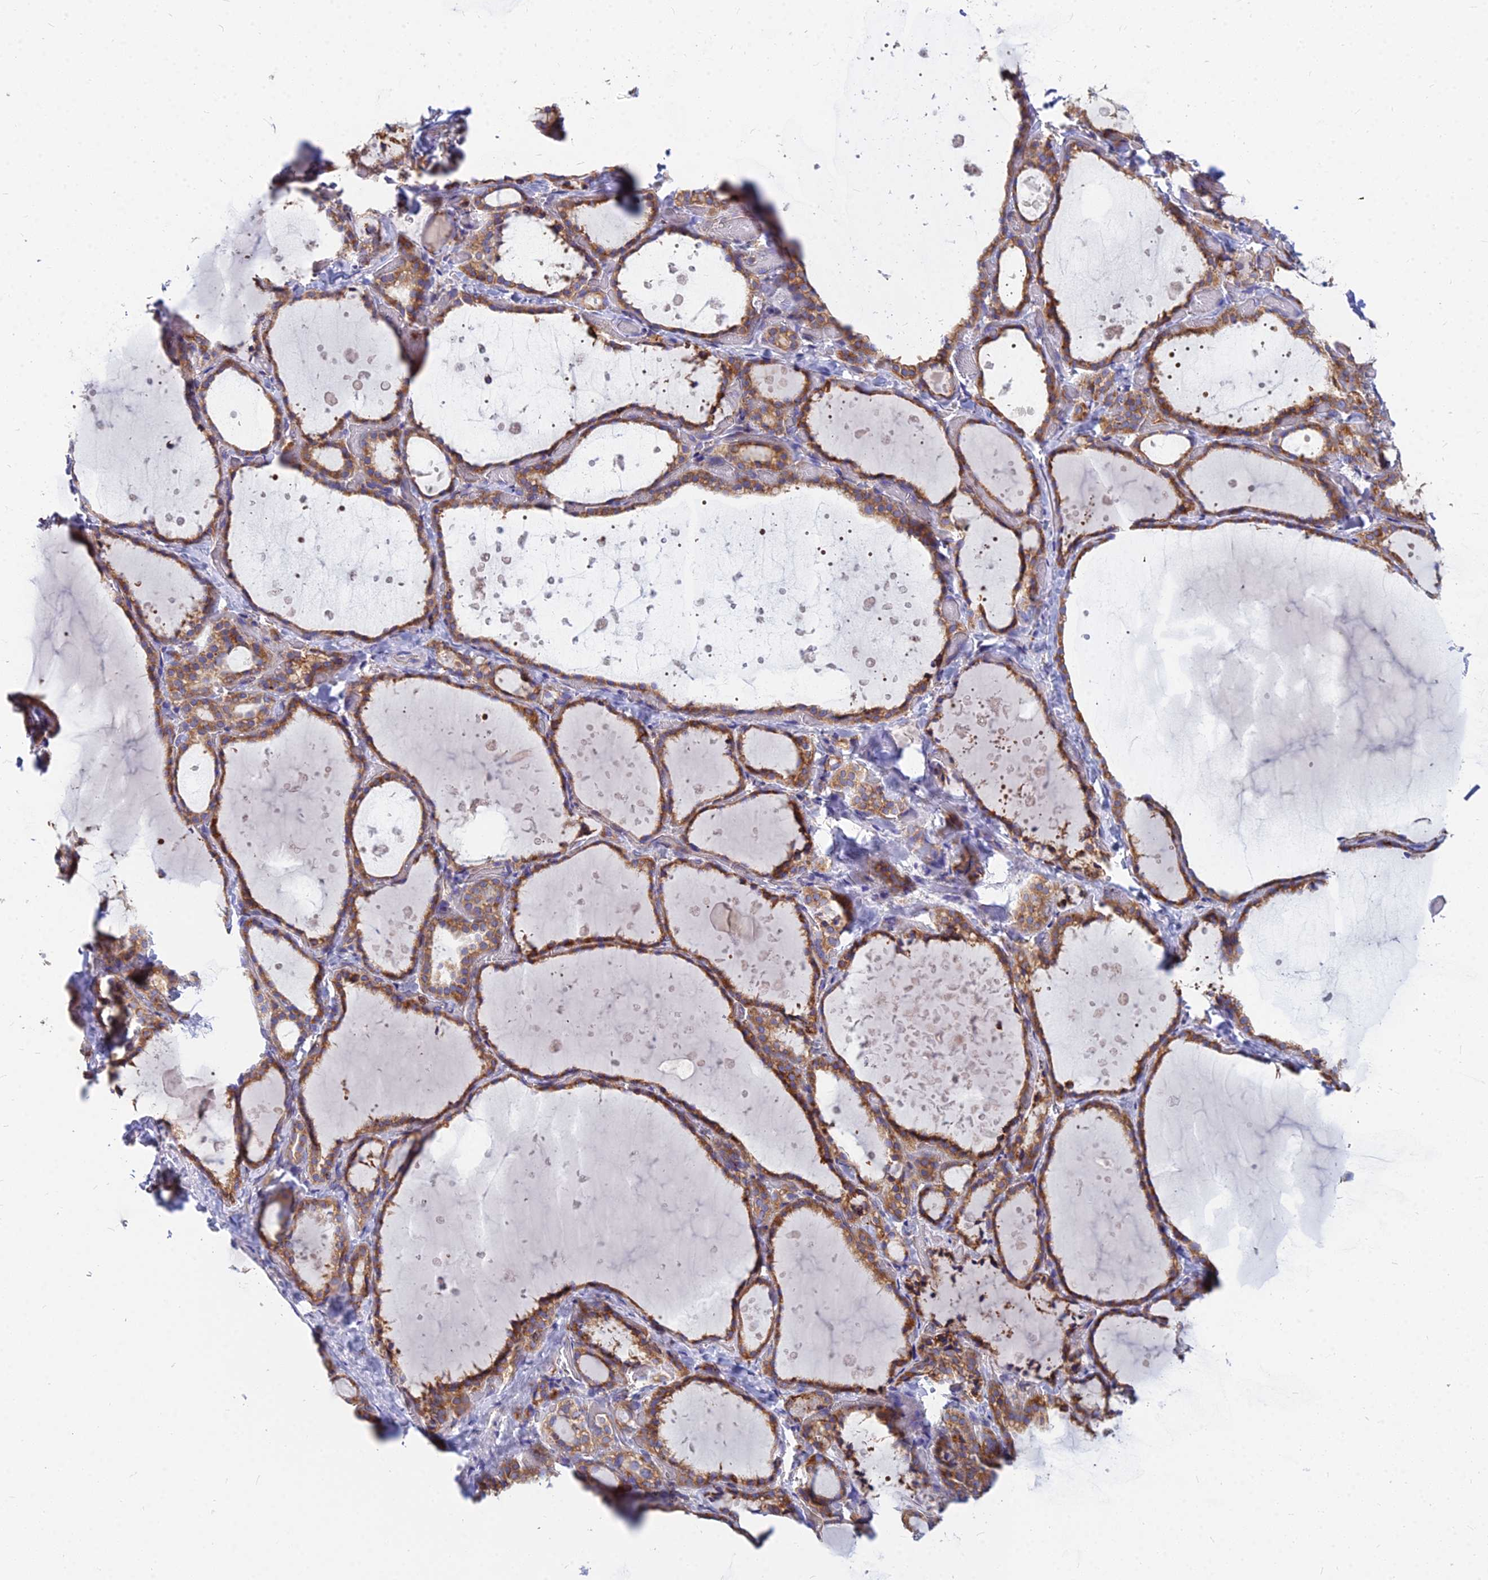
{"staining": {"intensity": "moderate", "quantity": ">75%", "location": "cytoplasmic/membranous"}, "tissue": "thyroid gland", "cell_type": "Glandular cells", "image_type": "normal", "snomed": [{"axis": "morphology", "description": "Normal tissue, NOS"}, {"axis": "topography", "description": "Thyroid gland"}], "caption": "Thyroid gland stained with a brown dye shows moderate cytoplasmic/membranous positive positivity in approximately >75% of glandular cells.", "gene": "CCT6A", "patient": {"sex": "female", "age": 44}}